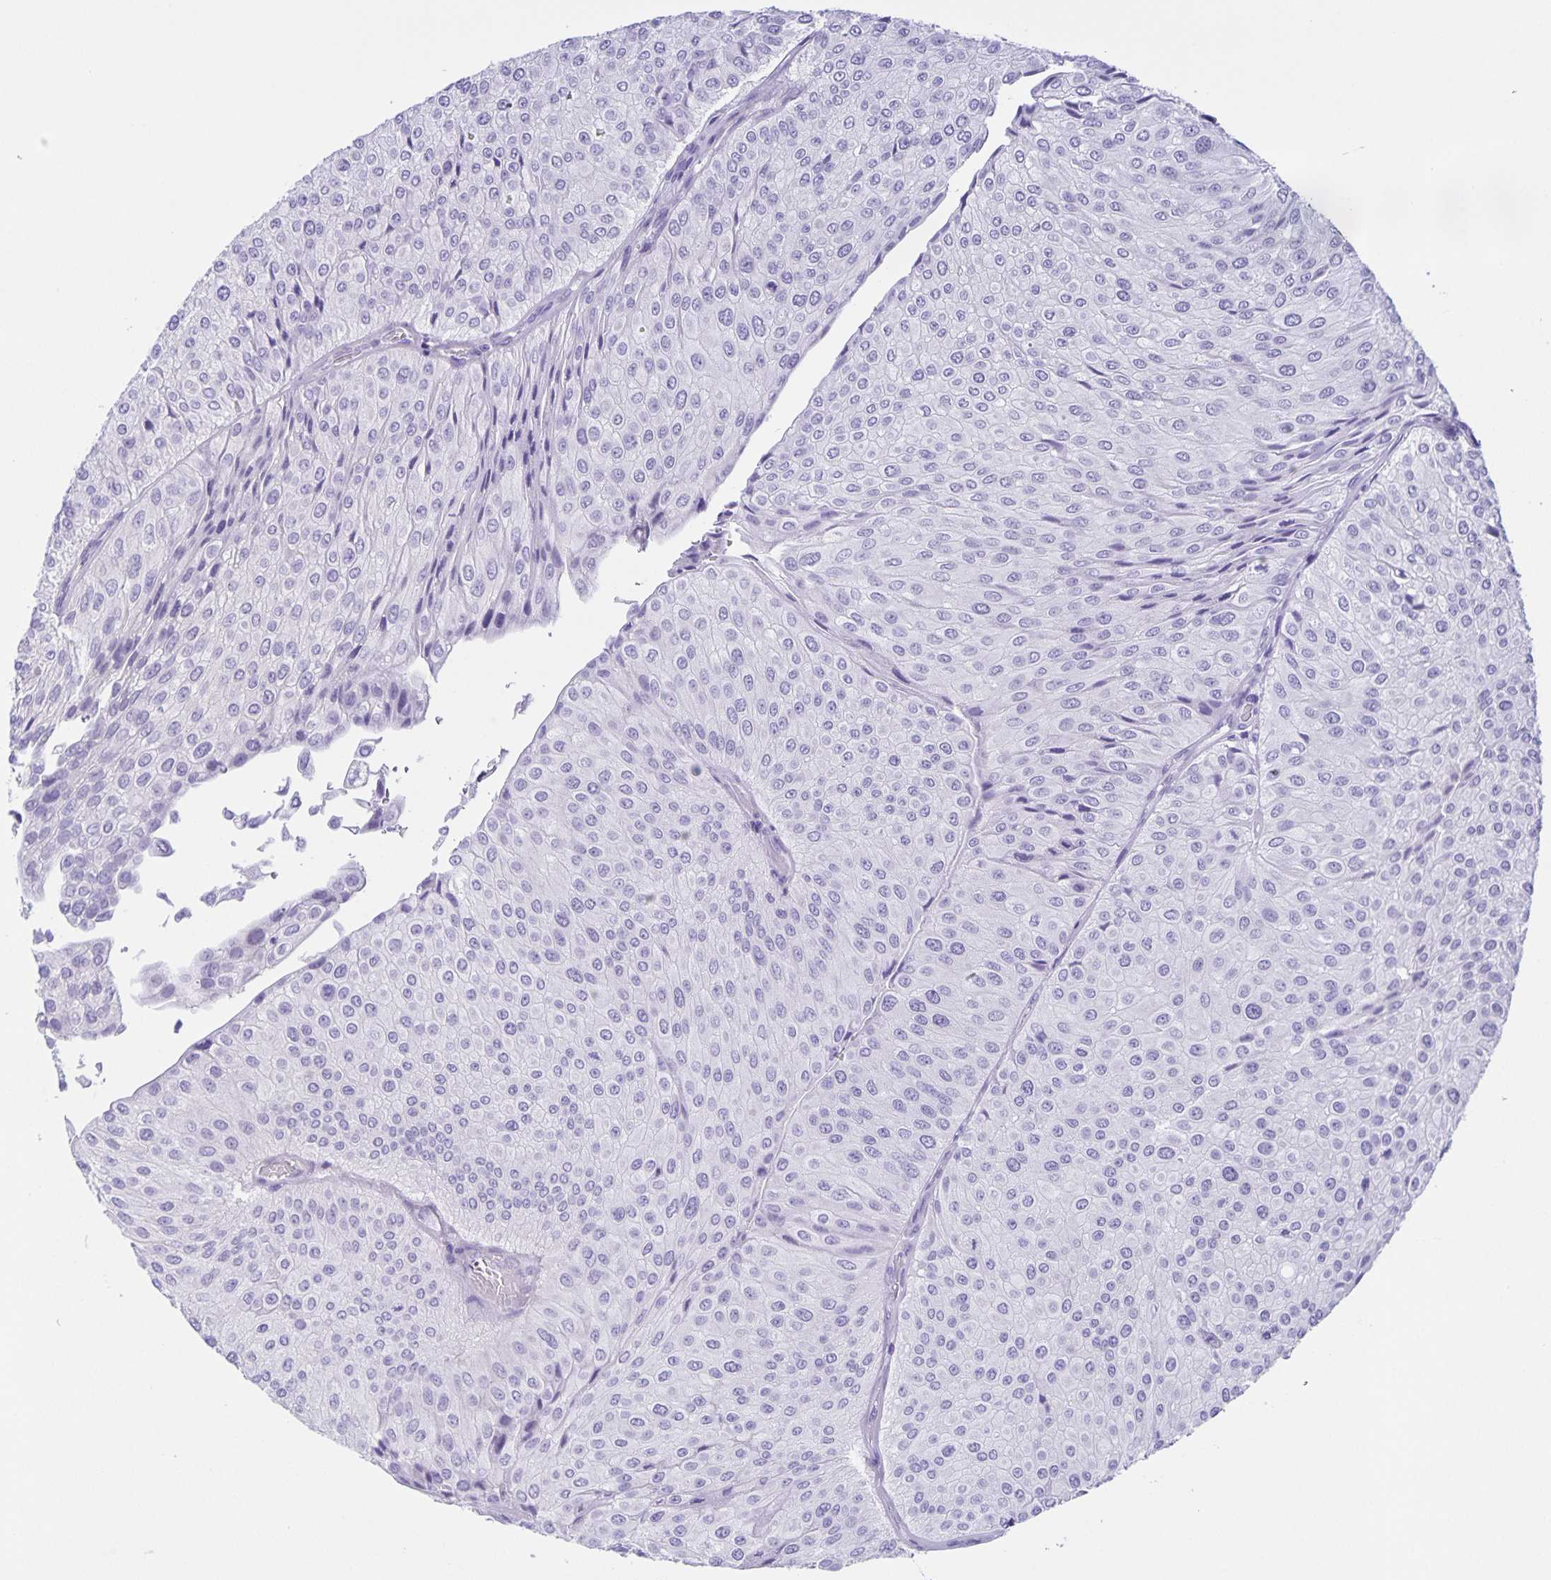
{"staining": {"intensity": "negative", "quantity": "none", "location": "none"}, "tissue": "urothelial cancer", "cell_type": "Tumor cells", "image_type": "cancer", "snomed": [{"axis": "morphology", "description": "Urothelial carcinoma, NOS"}, {"axis": "topography", "description": "Urinary bladder"}], "caption": "Immunohistochemical staining of human transitional cell carcinoma exhibits no significant positivity in tumor cells. (Immunohistochemistry (ihc), brightfield microscopy, high magnification).", "gene": "UBQLN3", "patient": {"sex": "male", "age": 67}}